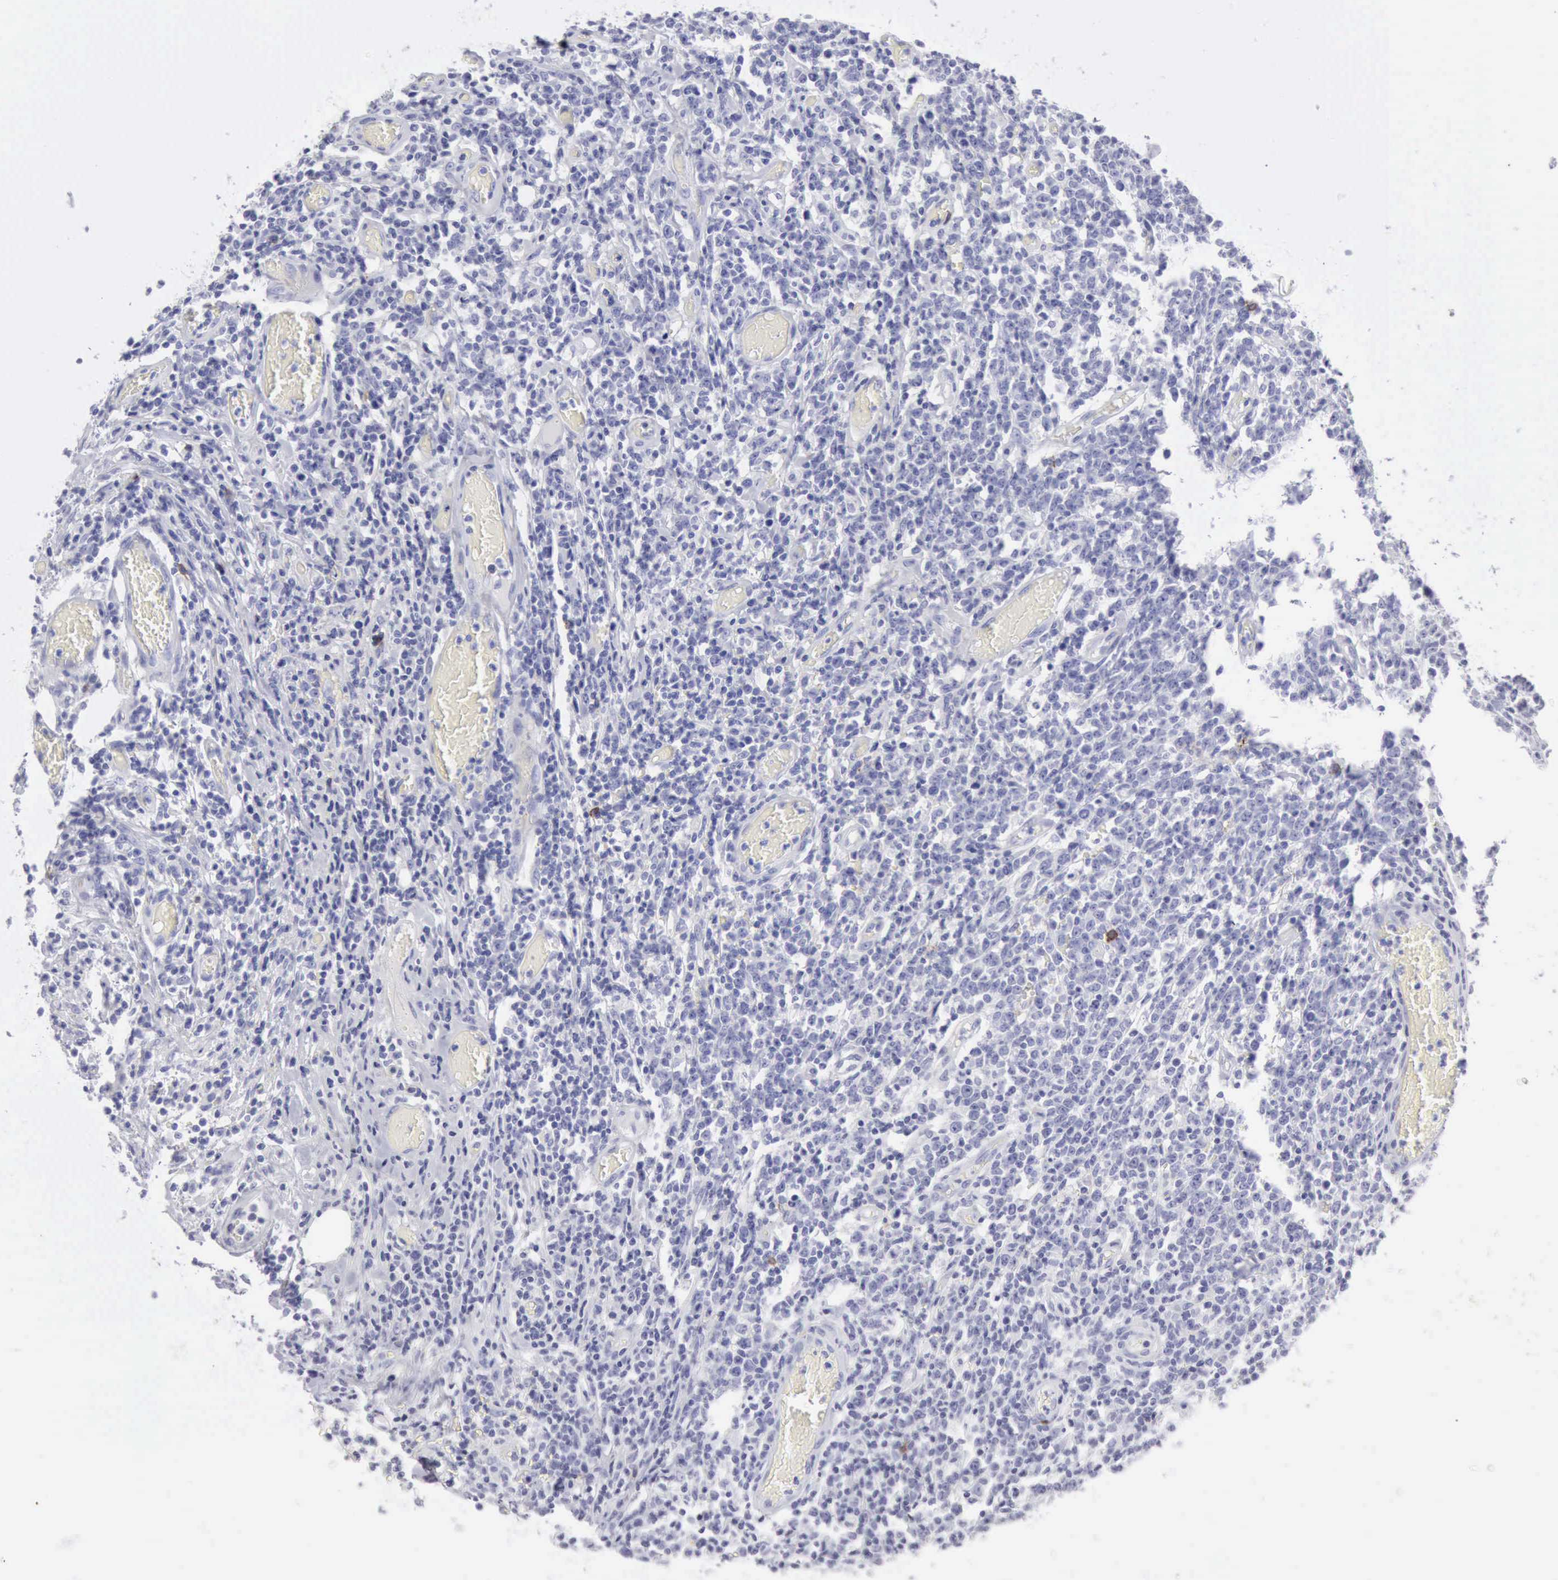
{"staining": {"intensity": "negative", "quantity": "none", "location": "none"}, "tissue": "lymphoma", "cell_type": "Tumor cells", "image_type": "cancer", "snomed": [{"axis": "morphology", "description": "Malignant lymphoma, non-Hodgkin's type, High grade"}, {"axis": "topography", "description": "Colon"}], "caption": "A high-resolution histopathology image shows immunohistochemistry (IHC) staining of lymphoma, which displays no significant expression in tumor cells.", "gene": "NCAM1", "patient": {"sex": "male", "age": 82}}